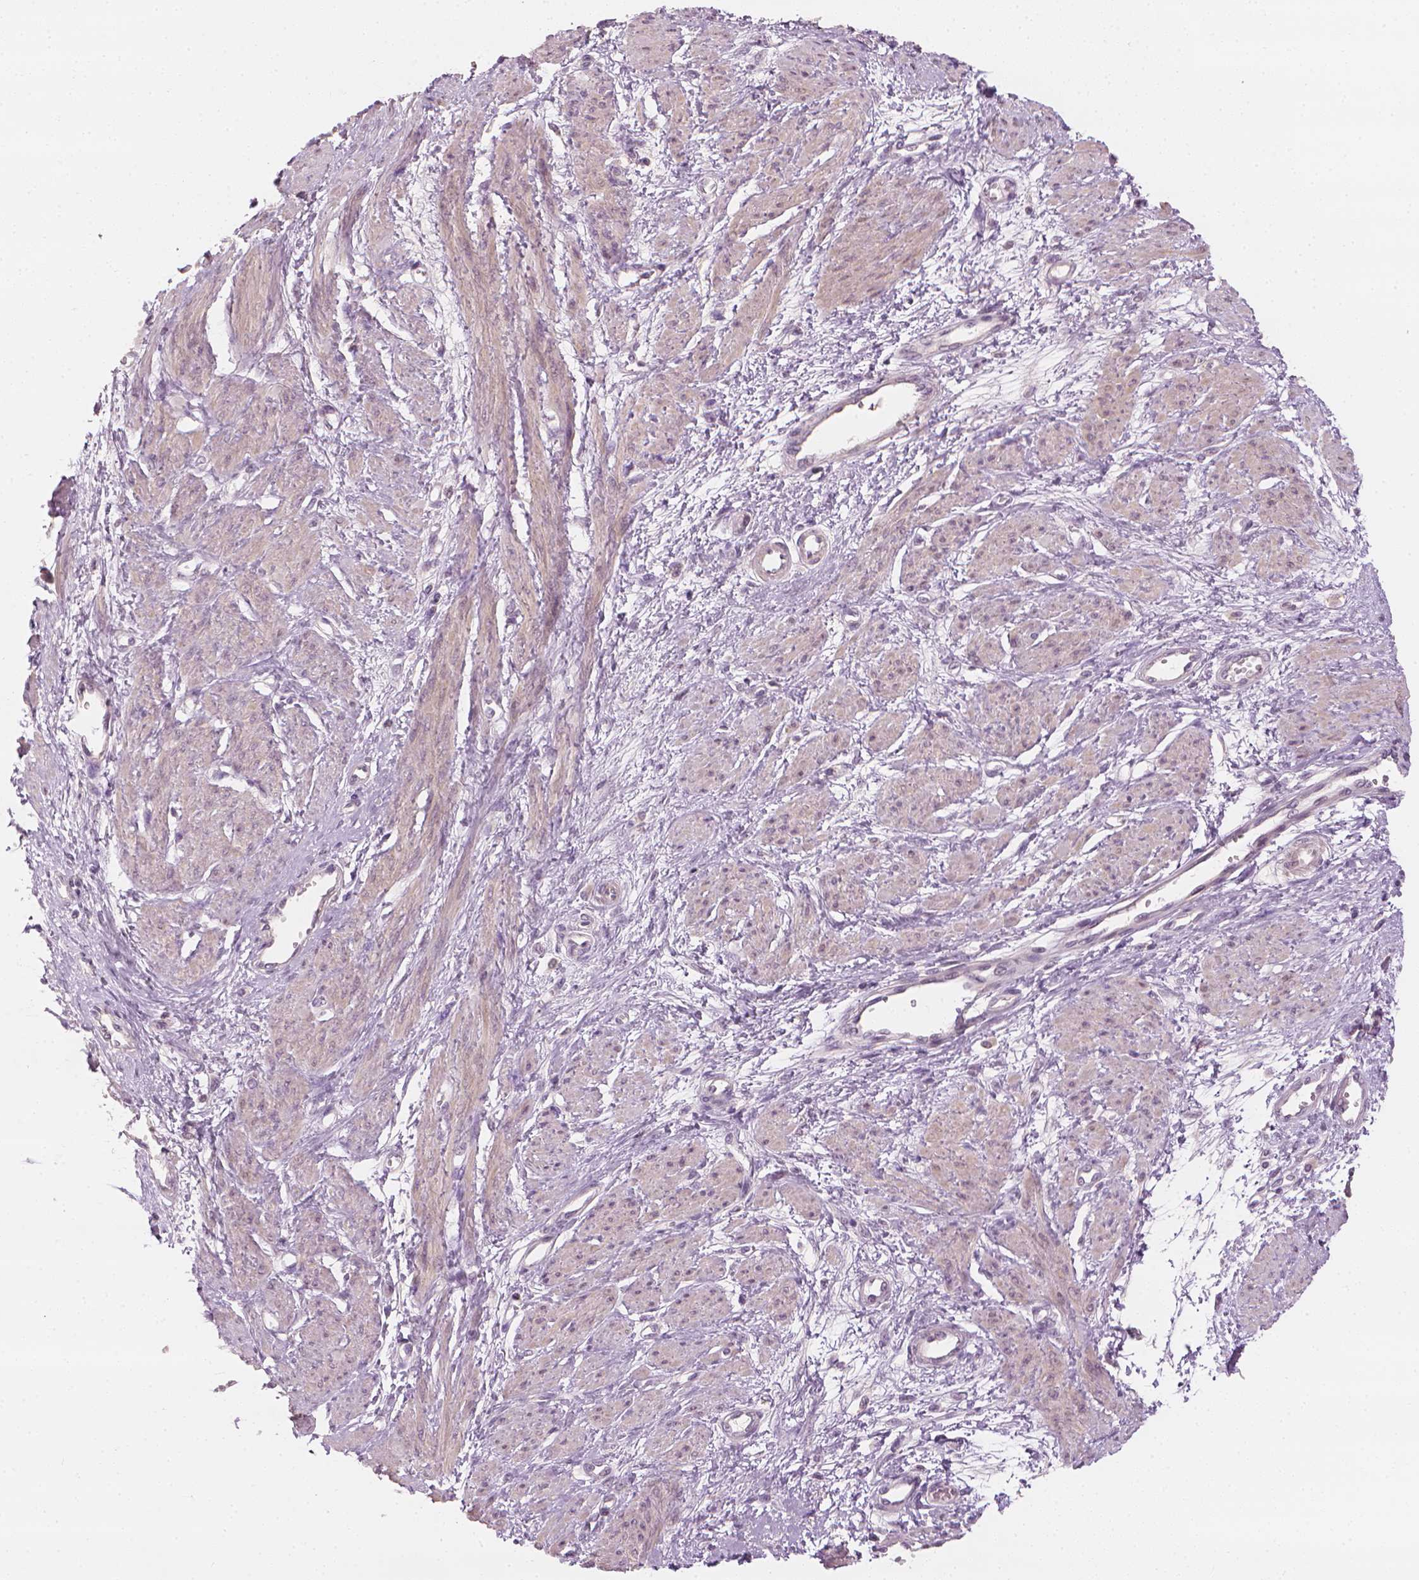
{"staining": {"intensity": "weak", "quantity": "25%-75%", "location": "cytoplasmic/membranous"}, "tissue": "smooth muscle", "cell_type": "Smooth muscle cells", "image_type": "normal", "snomed": [{"axis": "morphology", "description": "Normal tissue, NOS"}, {"axis": "topography", "description": "Smooth muscle"}, {"axis": "topography", "description": "Uterus"}], "caption": "Human smooth muscle stained with a brown dye shows weak cytoplasmic/membranous positive staining in about 25%-75% of smooth muscle cells.", "gene": "SAXO2", "patient": {"sex": "female", "age": 39}}